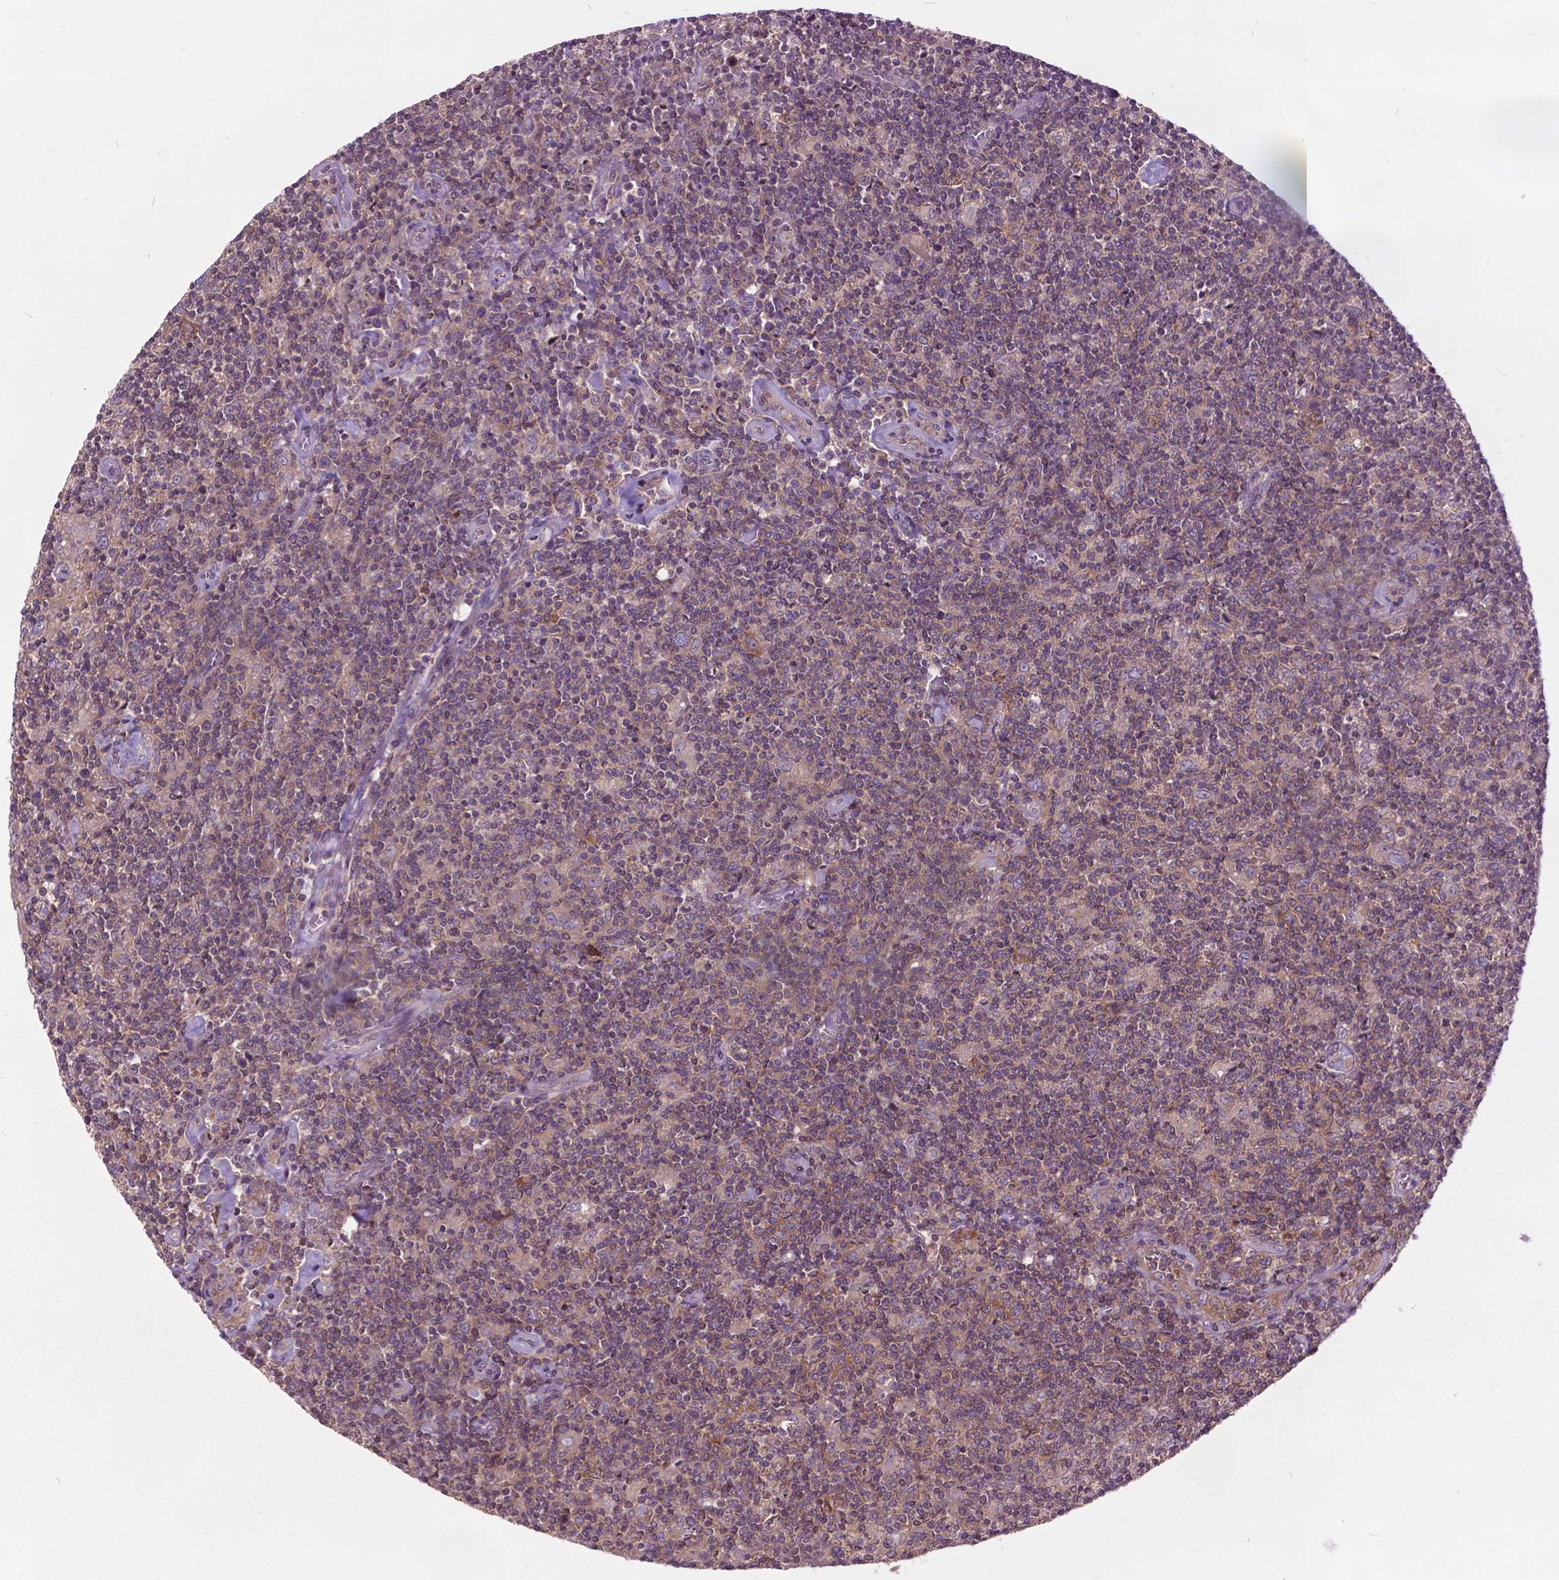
{"staining": {"intensity": "weak", "quantity": ">75%", "location": "cytoplasmic/membranous"}, "tissue": "lymphoma", "cell_type": "Tumor cells", "image_type": "cancer", "snomed": [{"axis": "morphology", "description": "Hodgkin's disease, NOS"}, {"axis": "topography", "description": "Lymph node"}], "caption": "Hodgkin's disease stained with a protein marker exhibits weak staining in tumor cells.", "gene": "ARAF", "patient": {"sex": "male", "age": 40}}